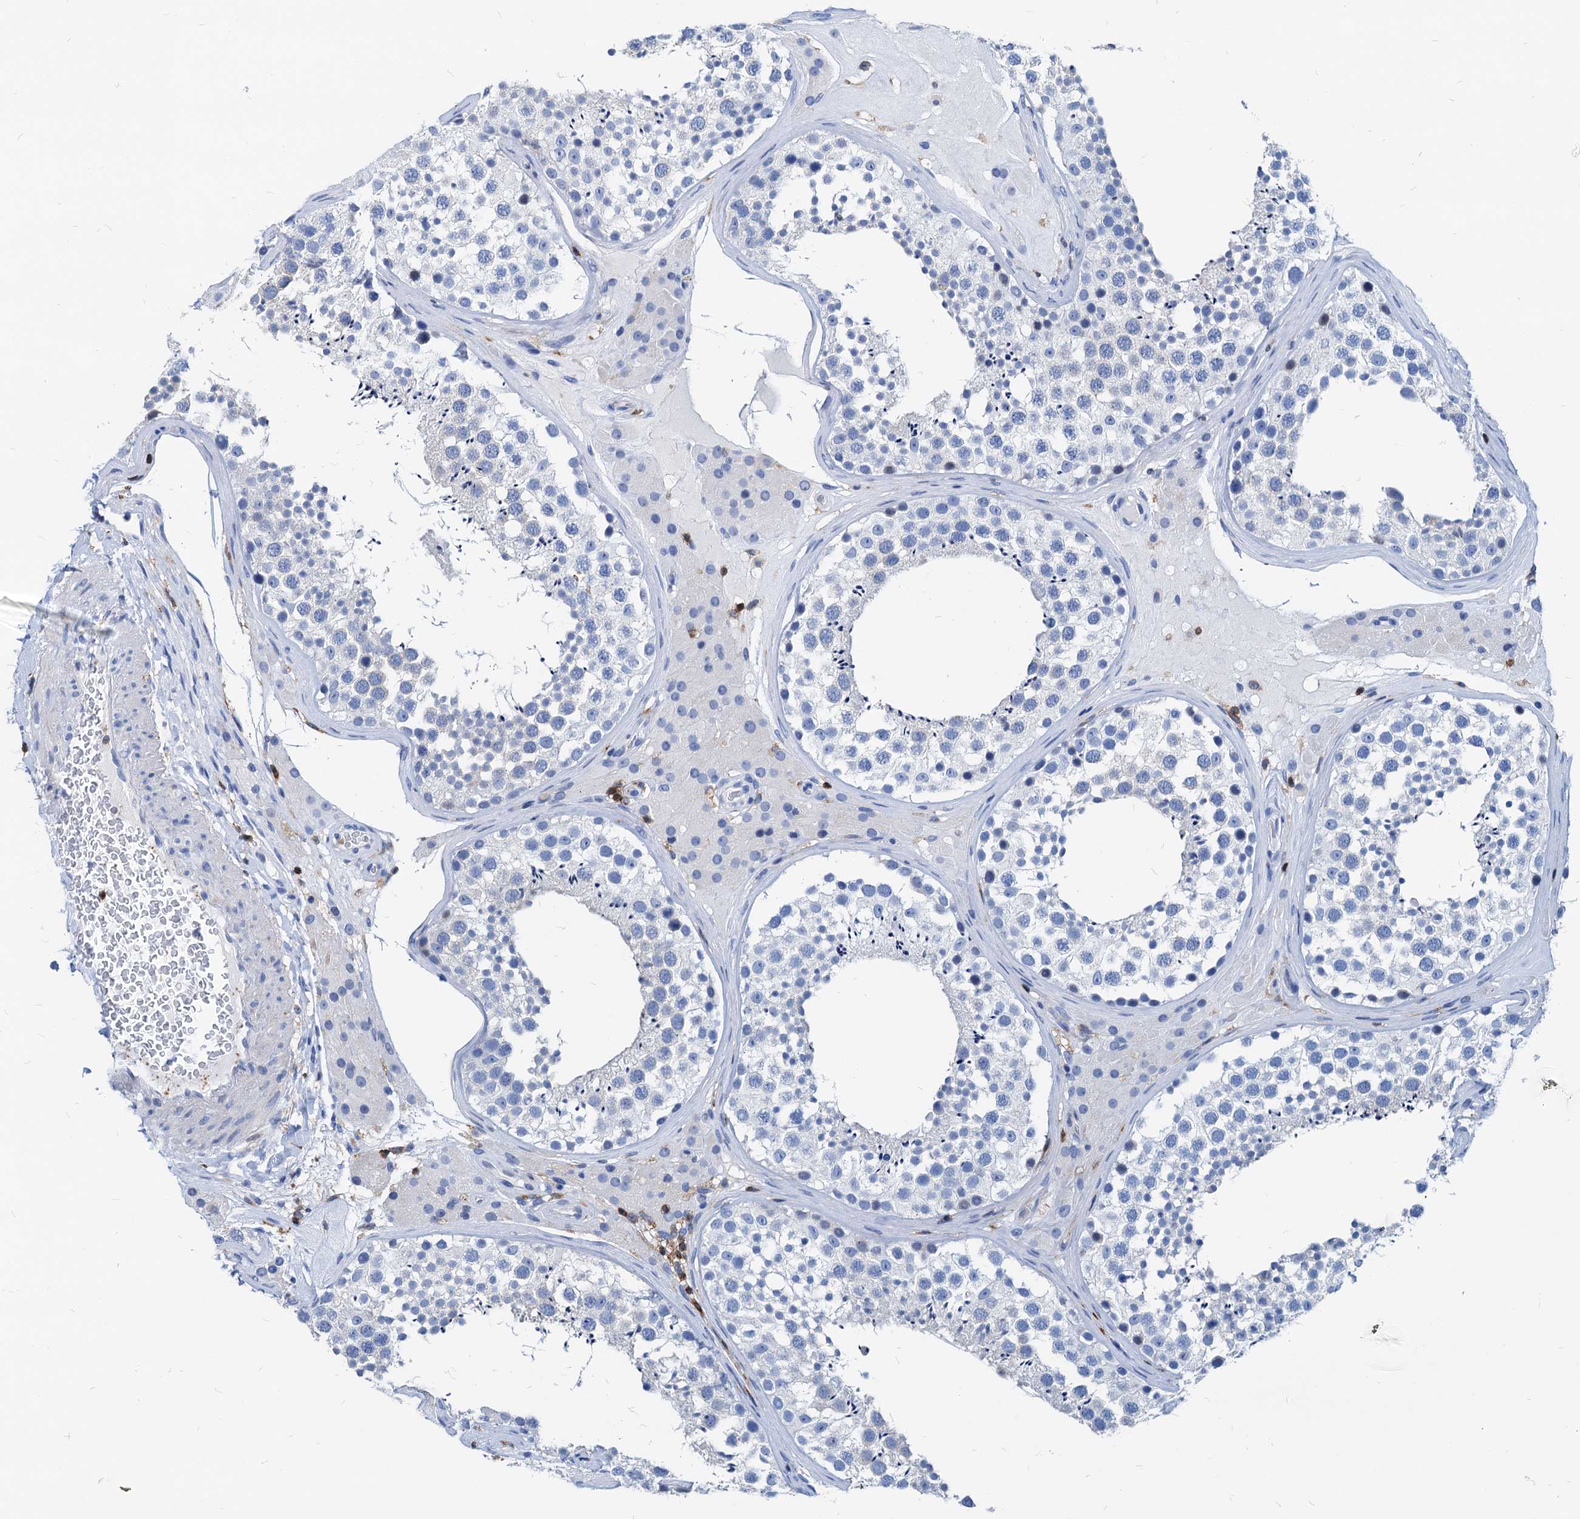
{"staining": {"intensity": "negative", "quantity": "none", "location": "none"}, "tissue": "testis", "cell_type": "Cells in seminiferous ducts", "image_type": "normal", "snomed": [{"axis": "morphology", "description": "Normal tissue, NOS"}, {"axis": "topography", "description": "Testis"}], "caption": "Immunohistochemical staining of normal human testis shows no significant staining in cells in seminiferous ducts.", "gene": "LCP2", "patient": {"sex": "male", "age": 46}}